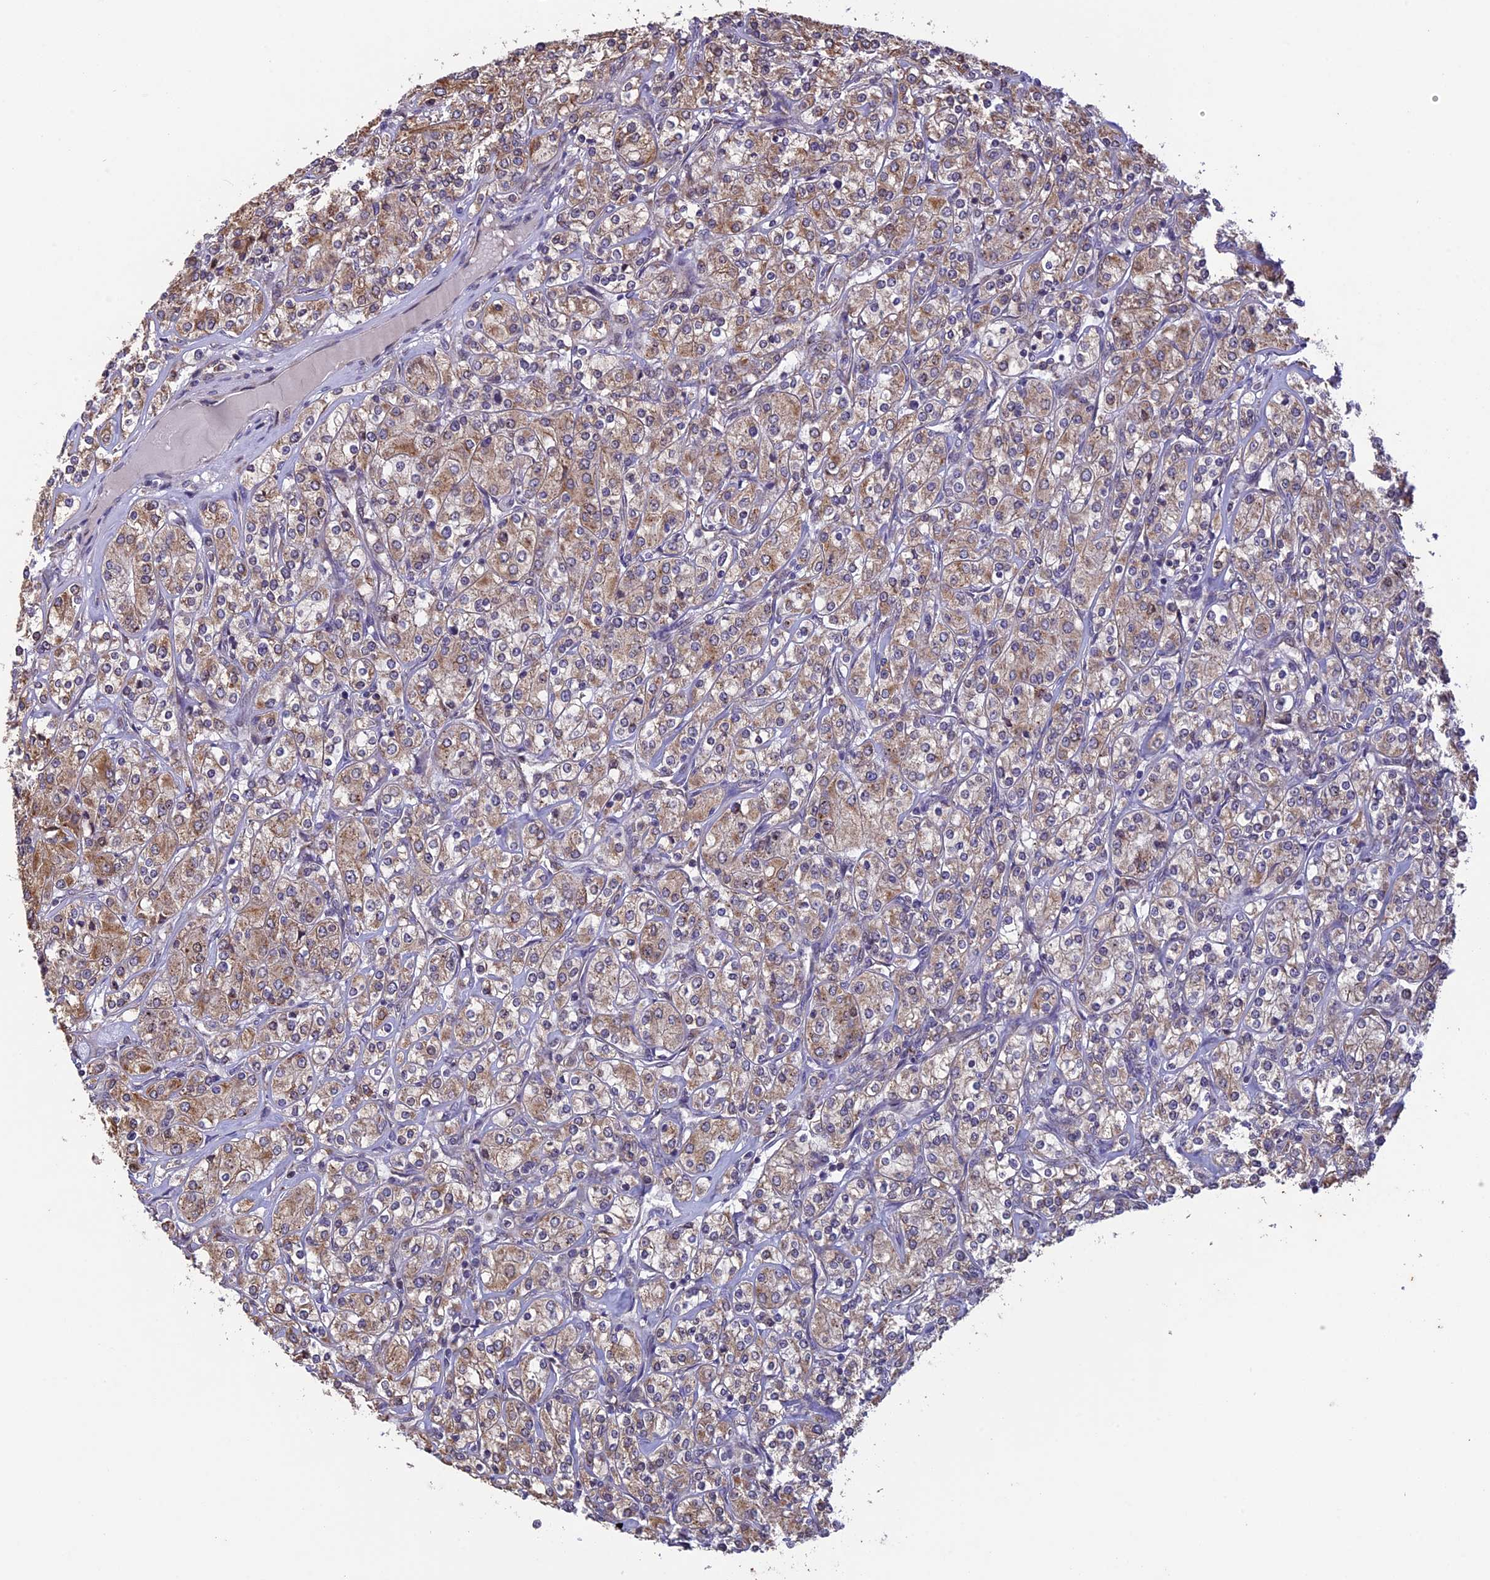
{"staining": {"intensity": "weak", "quantity": ">75%", "location": "cytoplasmic/membranous"}, "tissue": "renal cancer", "cell_type": "Tumor cells", "image_type": "cancer", "snomed": [{"axis": "morphology", "description": "Adenocarcinoma, NOS"}, {"axis": "topography", "description": "Kidney"}], "caption": "Protein staining of renal cancer tissue reveals weak cytoplasmic/membranous expression in approximately >75% of tumor cells.", "gene": "DMRTA2", "patient": {"sex": "male", "age": 77}}